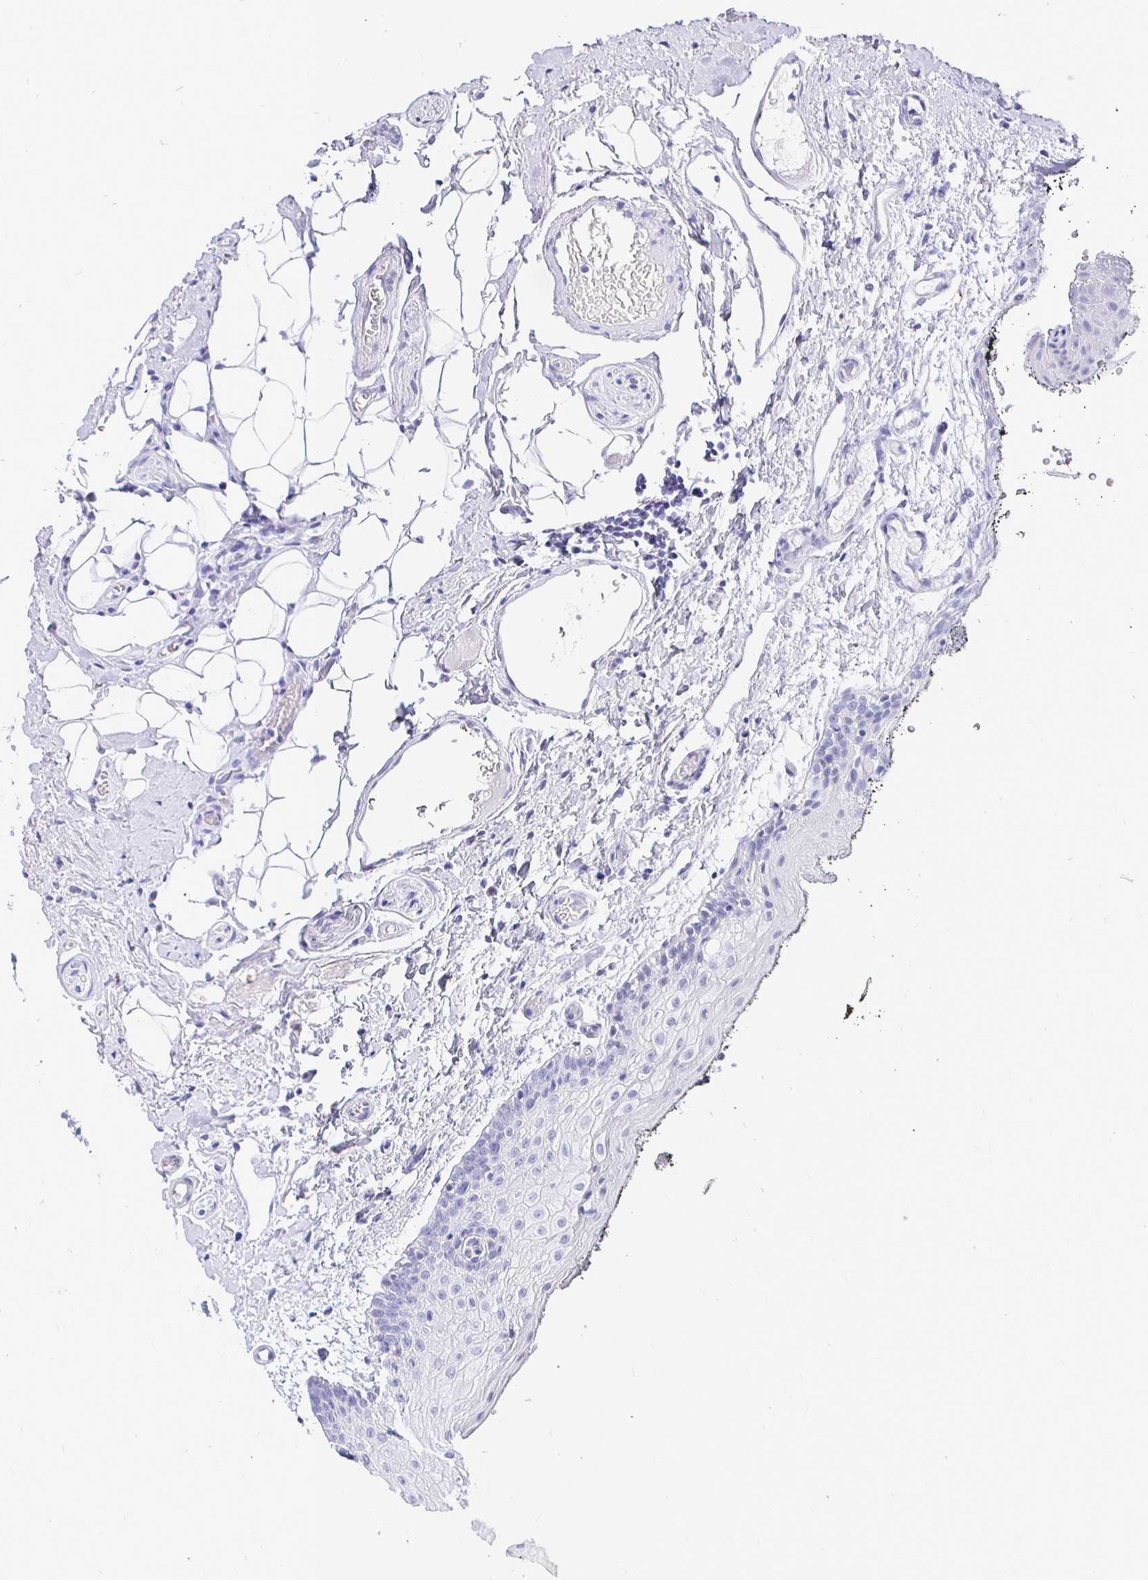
{"staining": {"intensity": "negative", "quantity": "none", "location": "none"}, "tissue": "oral mucosa", "cell_type": "Squamous epithelial cells", "image_type": "normal", "snomed": [{"axis": "morphology", "description": "Normal tissue, NOS"}, {"axis": "morphology", "description": "Squamous cell carcinoma, NOS"}, {"axis": "topography", "description": "Oral tissue"}, {"axis": "topography", "description": "Head-Neck"}], "caption": "Benign oral mucosa was stained to show a protein in brown. There is no significant staining in squamous epithelial cells.", "gene": "CR2", "patient": {"sex": "male", "age": 58}}